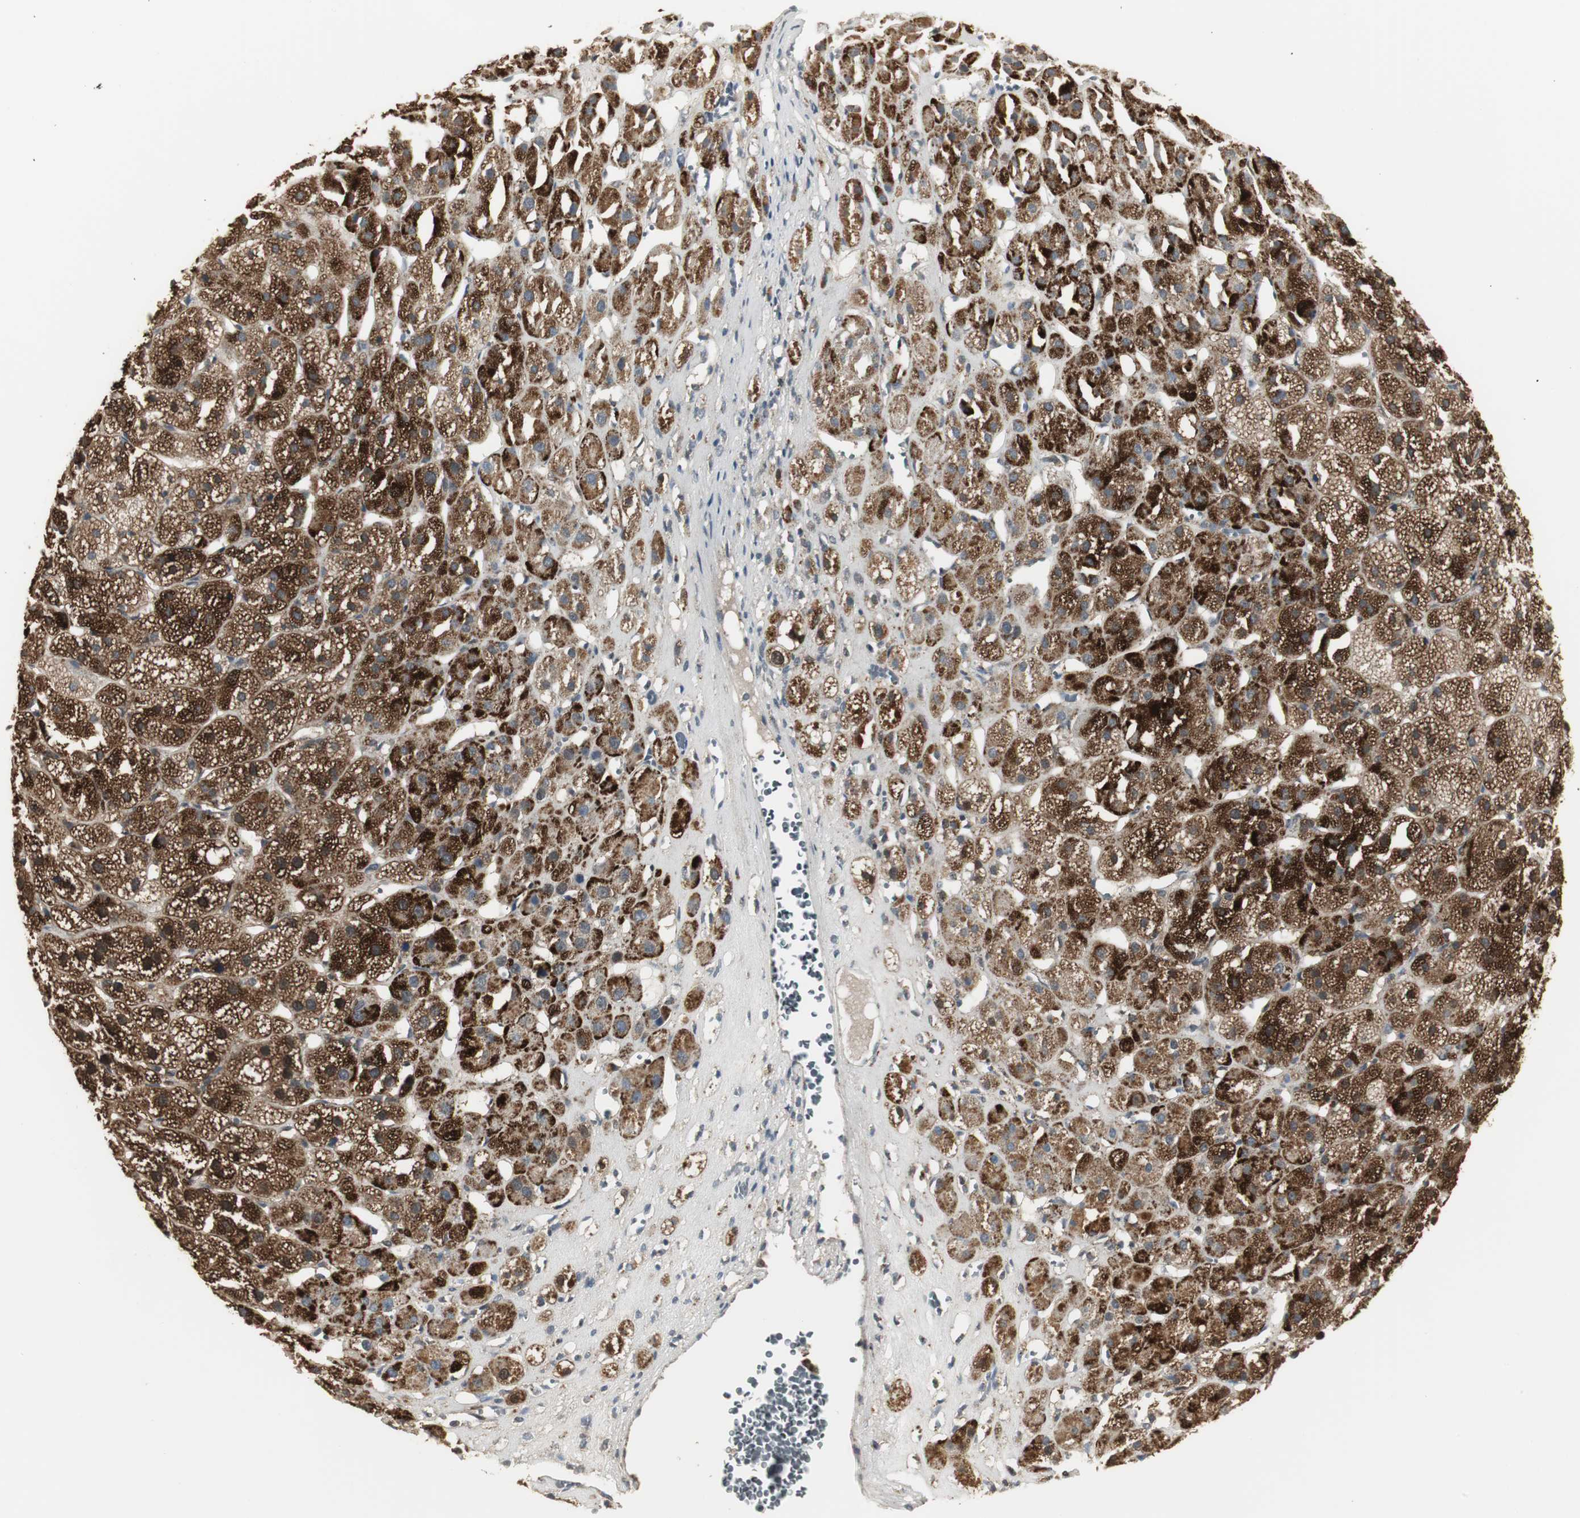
{"staining": {"intensity": "strong", "quantity": ">75%", "location": "cytoplasmic/membranous,nuclear"}, "tissue": "adrenal gland", "cell_type": "Glandular cells", "image_type": "normal", "snomed": [{"axis": "morphology", "description": "Normal tissue, NOS"}, {"axis": "topography", "description": "Adrenal gland"}], "caption": "A photomicrograph showing strong cytoplasmic/membranous,nuclear staining in approximately >75% of glandular cells in unremarkable adrenal gland, as visualized by brown immunohistochemical staining.", "gene": "PLIN3", "patient": {"sex": "female", "age": 71}}